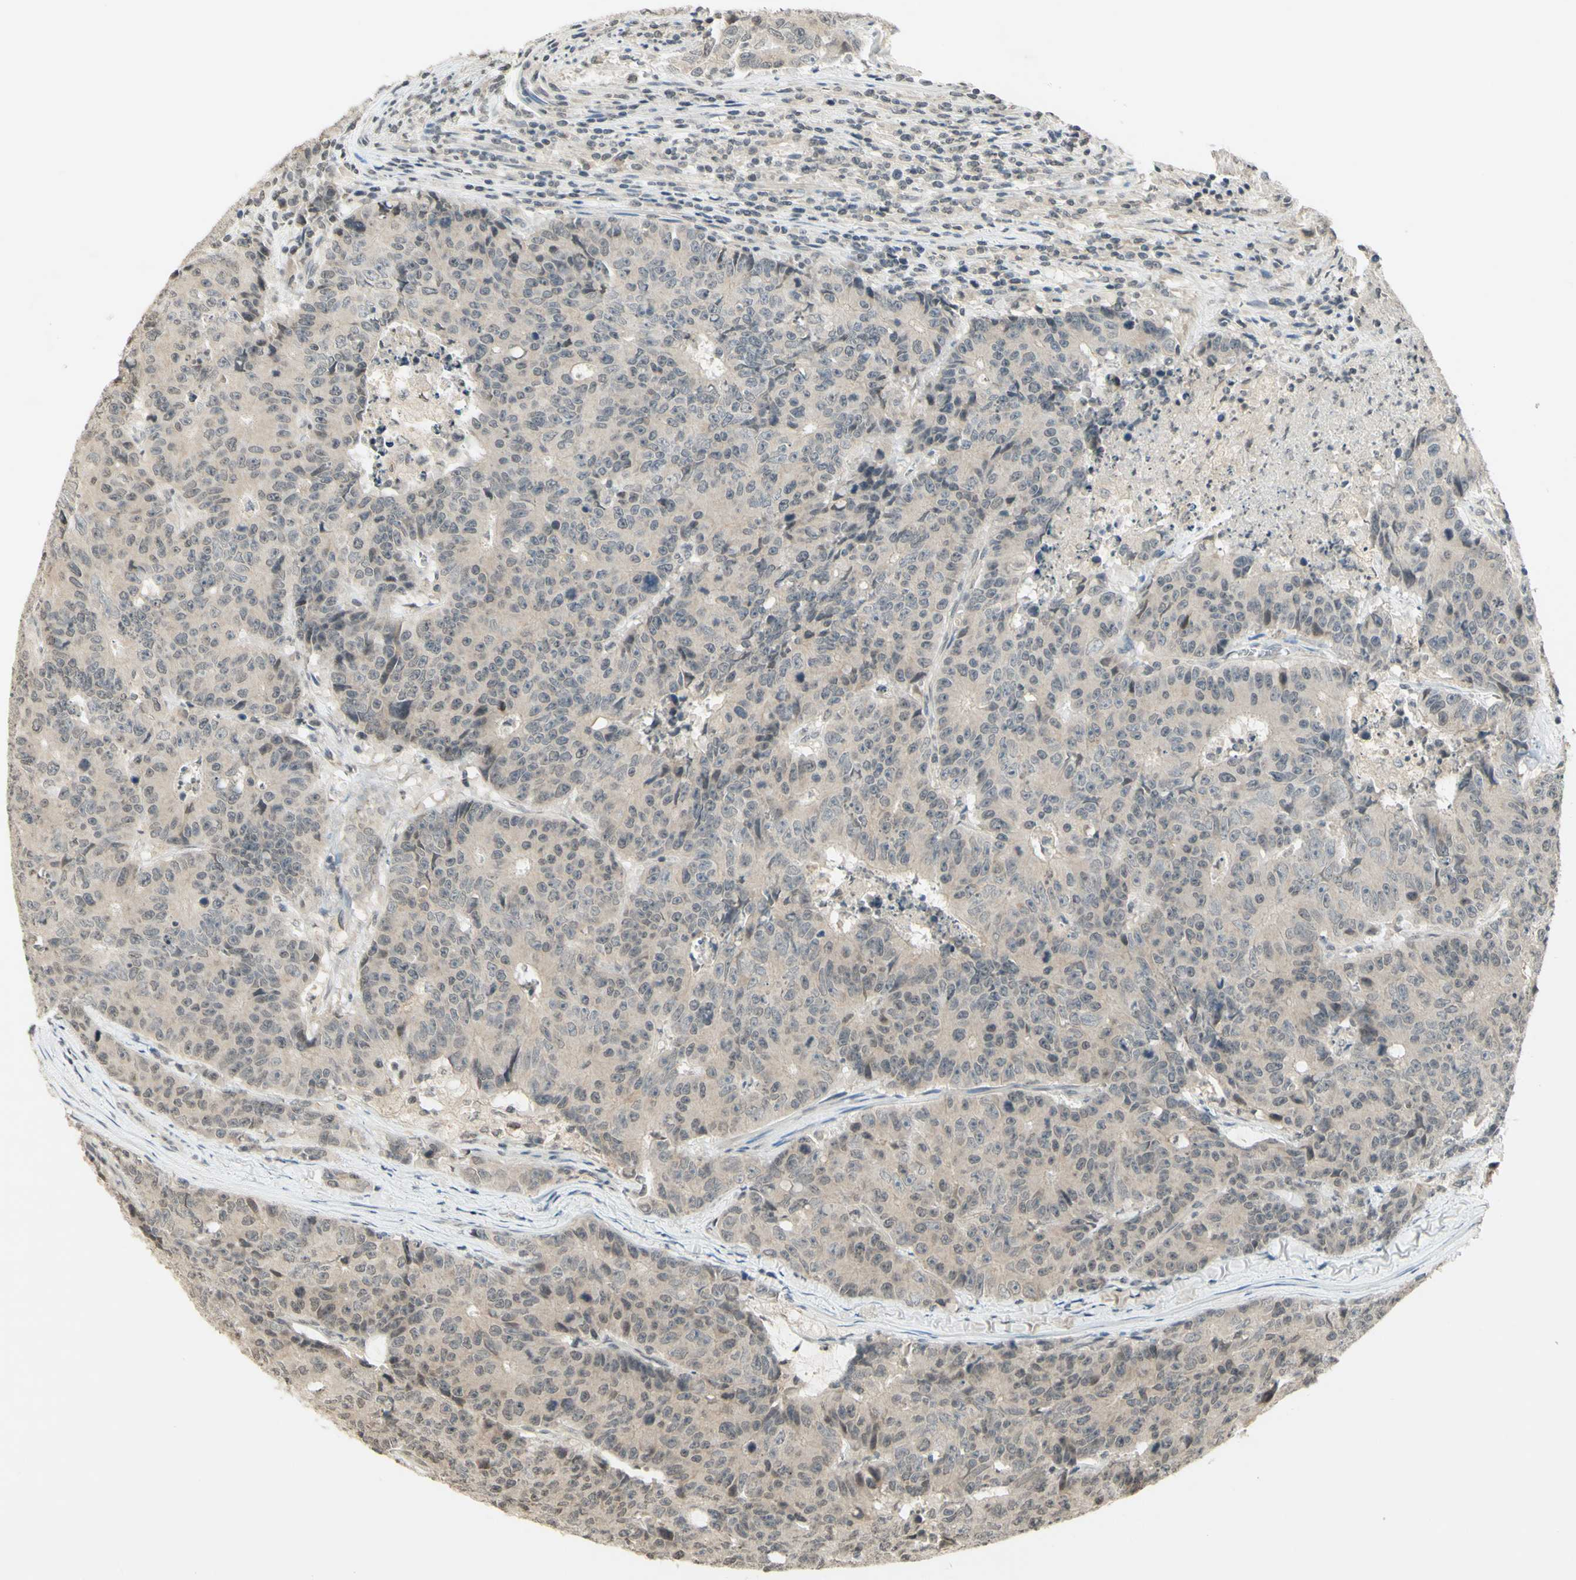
{"staining": {"intensity": "weak", "quantity": "25%-75%", "location": "cytoplasmic/membranous"}, "tissue": "colorectal cancer", "cell_type": "Tumor cells", "image_type": "cancer", "snomed": [{"axis": "morphology", "description": "Adenocarcinoma, NOS"}, {"axis": "topography", "description": "Colon"}], "caption": "IHC (DAB (3,3'-diaminobenzidine)) staining of colorectal cancer displays weak cytoplasmic/membranous protein expression in about 25%-75% of tumor cells.", "gene": "GLI1", "patient": {"sex": "female", "age": 86}}